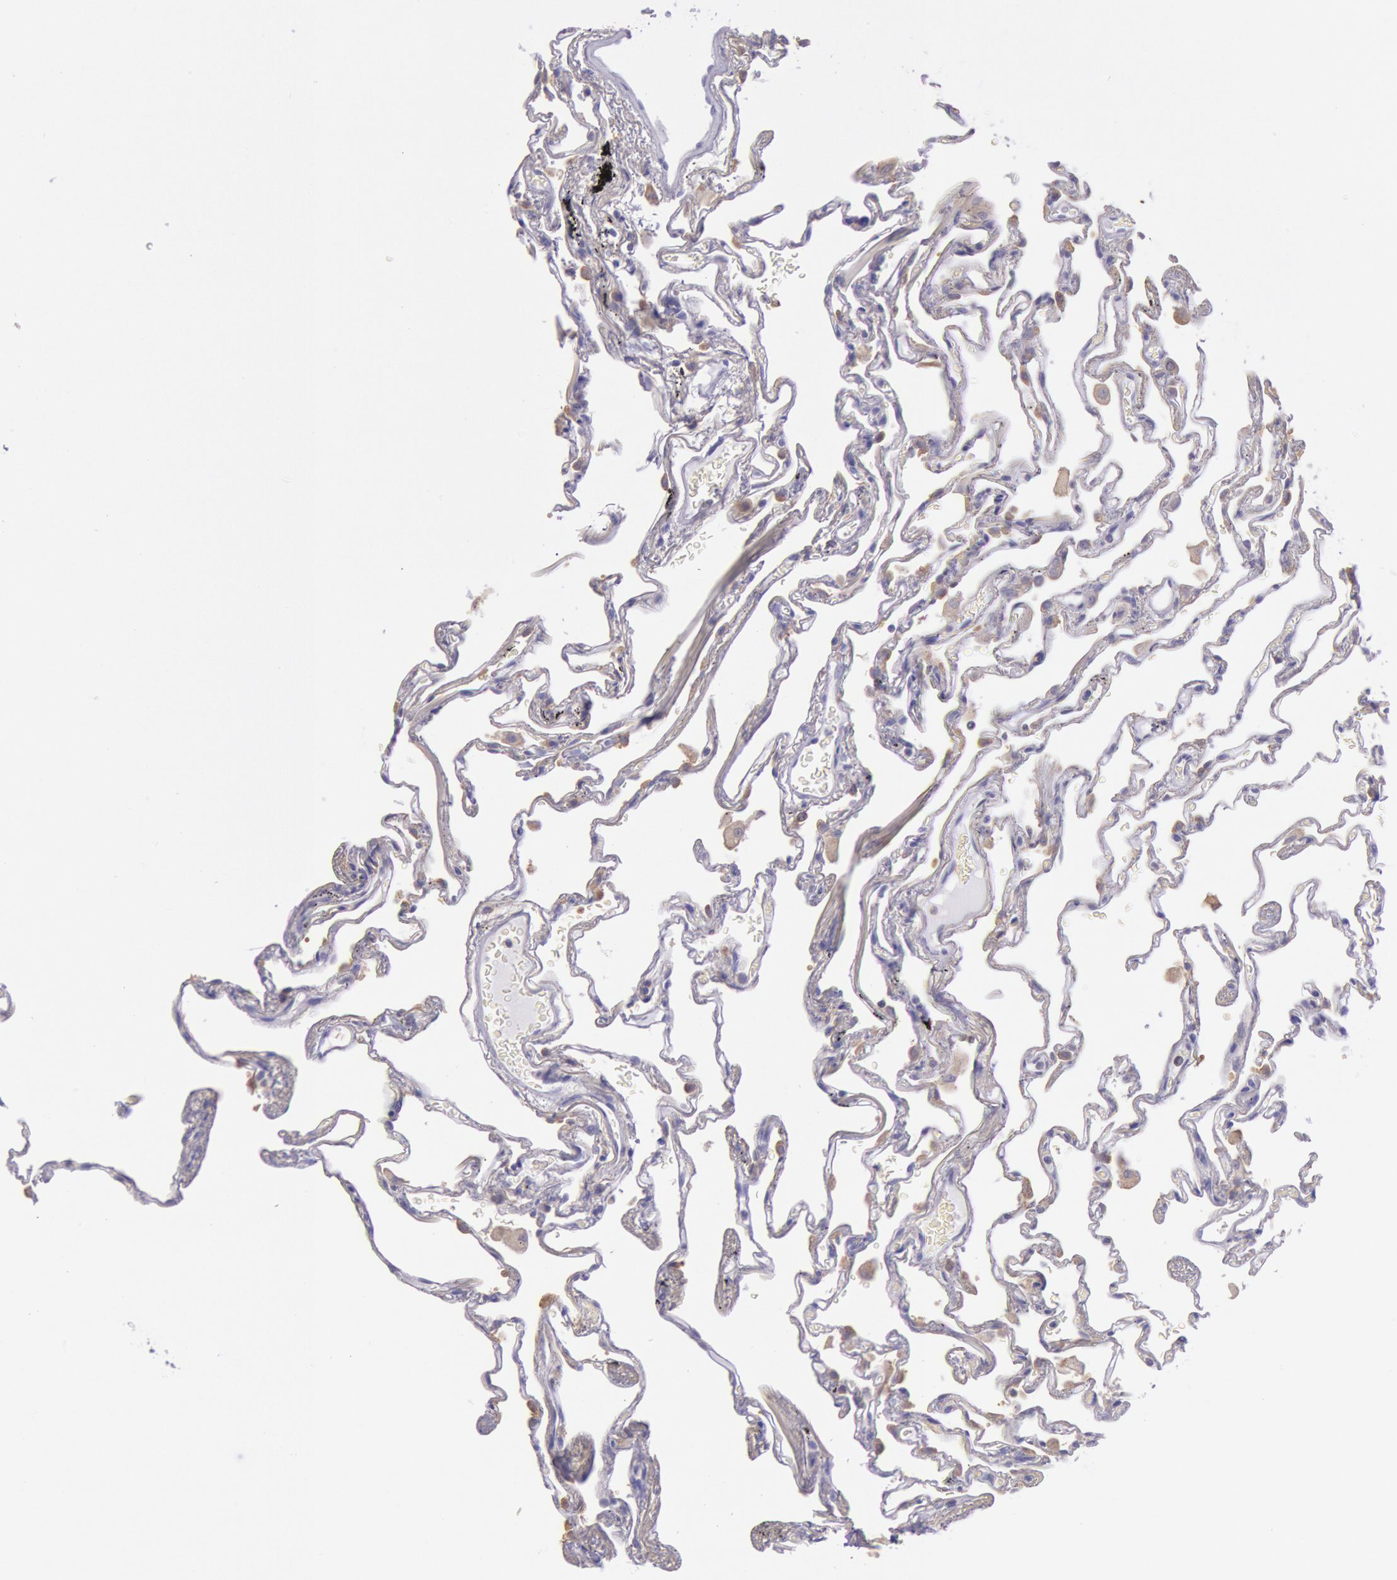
{"staining": {"intensity": "negative", "quantity": "none", "location": "none"}, "tissue": "lung", "cell_type": "Alveolar cells", "image_type": "normal", "snomed": [{"axis": "morphology", "description": "Normal tissue, NOS"}, {"axis": "morphology", "description": "Inflammation, NOS"}, {"axis": "topography", "description": "Lung"}], "caption": "An IHC micrograph of normal lung is shown. There is no staining in alveolar cells of lung.", "gene": "MYH1", "patient": {"sex": "male", "age": 69}}